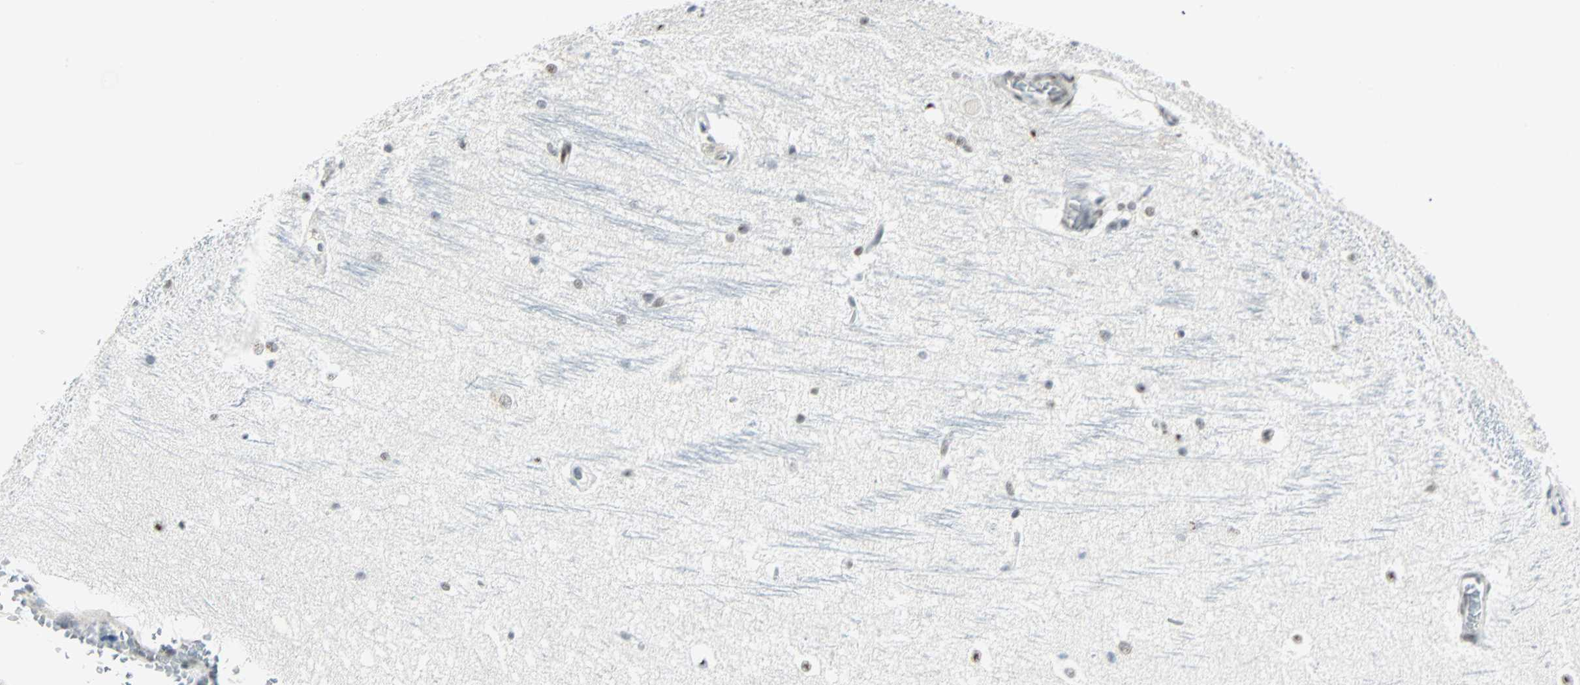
{"staining": {"intensity": "negative", "quantity": "none", "location": "none"}, "tissue": "hippocampus", "cell_type": "Glial cells", "image_type": "normal", "snomed": [{"axis": "morphology", "description": "Normal tissue, NOS"}, {"axis": "topography", "description": "Hippocampus"}], "caption": "DAB immunohistochemical staining of benign hippocampus exhibits no significant staining in glial cells. Brightfield microscopy of IHC stained with DAB (brown) and hematoxylin (blue), captured at high magnification.", "gene": "NELFE", "patient": {"sex": "female", "age": 19}}